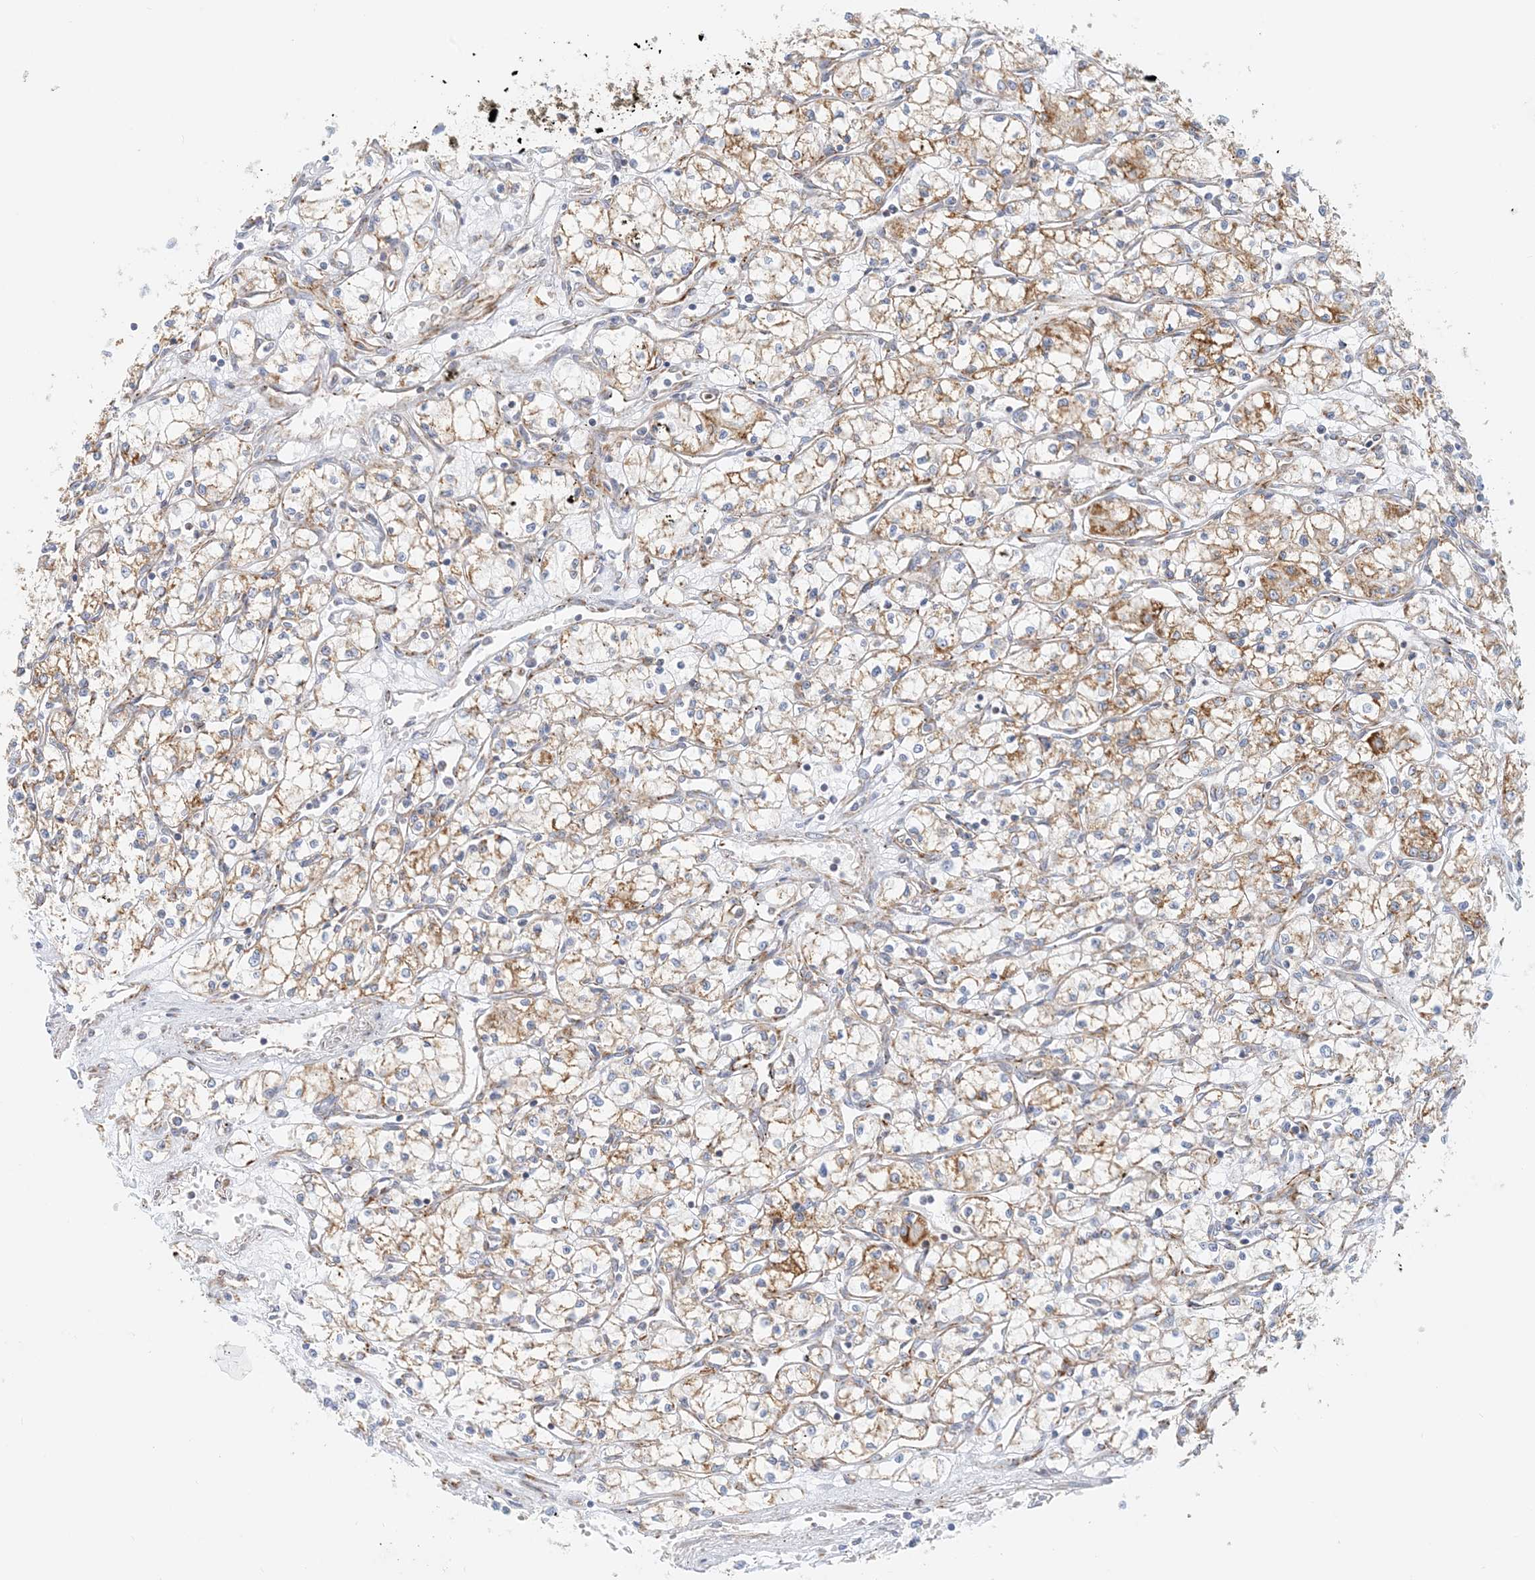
{"staining": {"intensity": "moderate", "quantity": ">75%", "location": "cytoplasmic/membranous"}, "tissue": "renal cancer", "cell_type": "Tumor cells", "image_type": "cancer", "snomed": [{"axis": "morphology", "description": "Adenocarcinoma, NOS"}, {"axis": "topography", "description": "Kidney"}], "caption": "Tumor cells exhibit medium levels of moderate cytoplasmic/membranous staining in approximately >75% of cells in renal adenocarcinoma.", "gene": "COA3", "patient": {"sex": "male", "age": 59}}